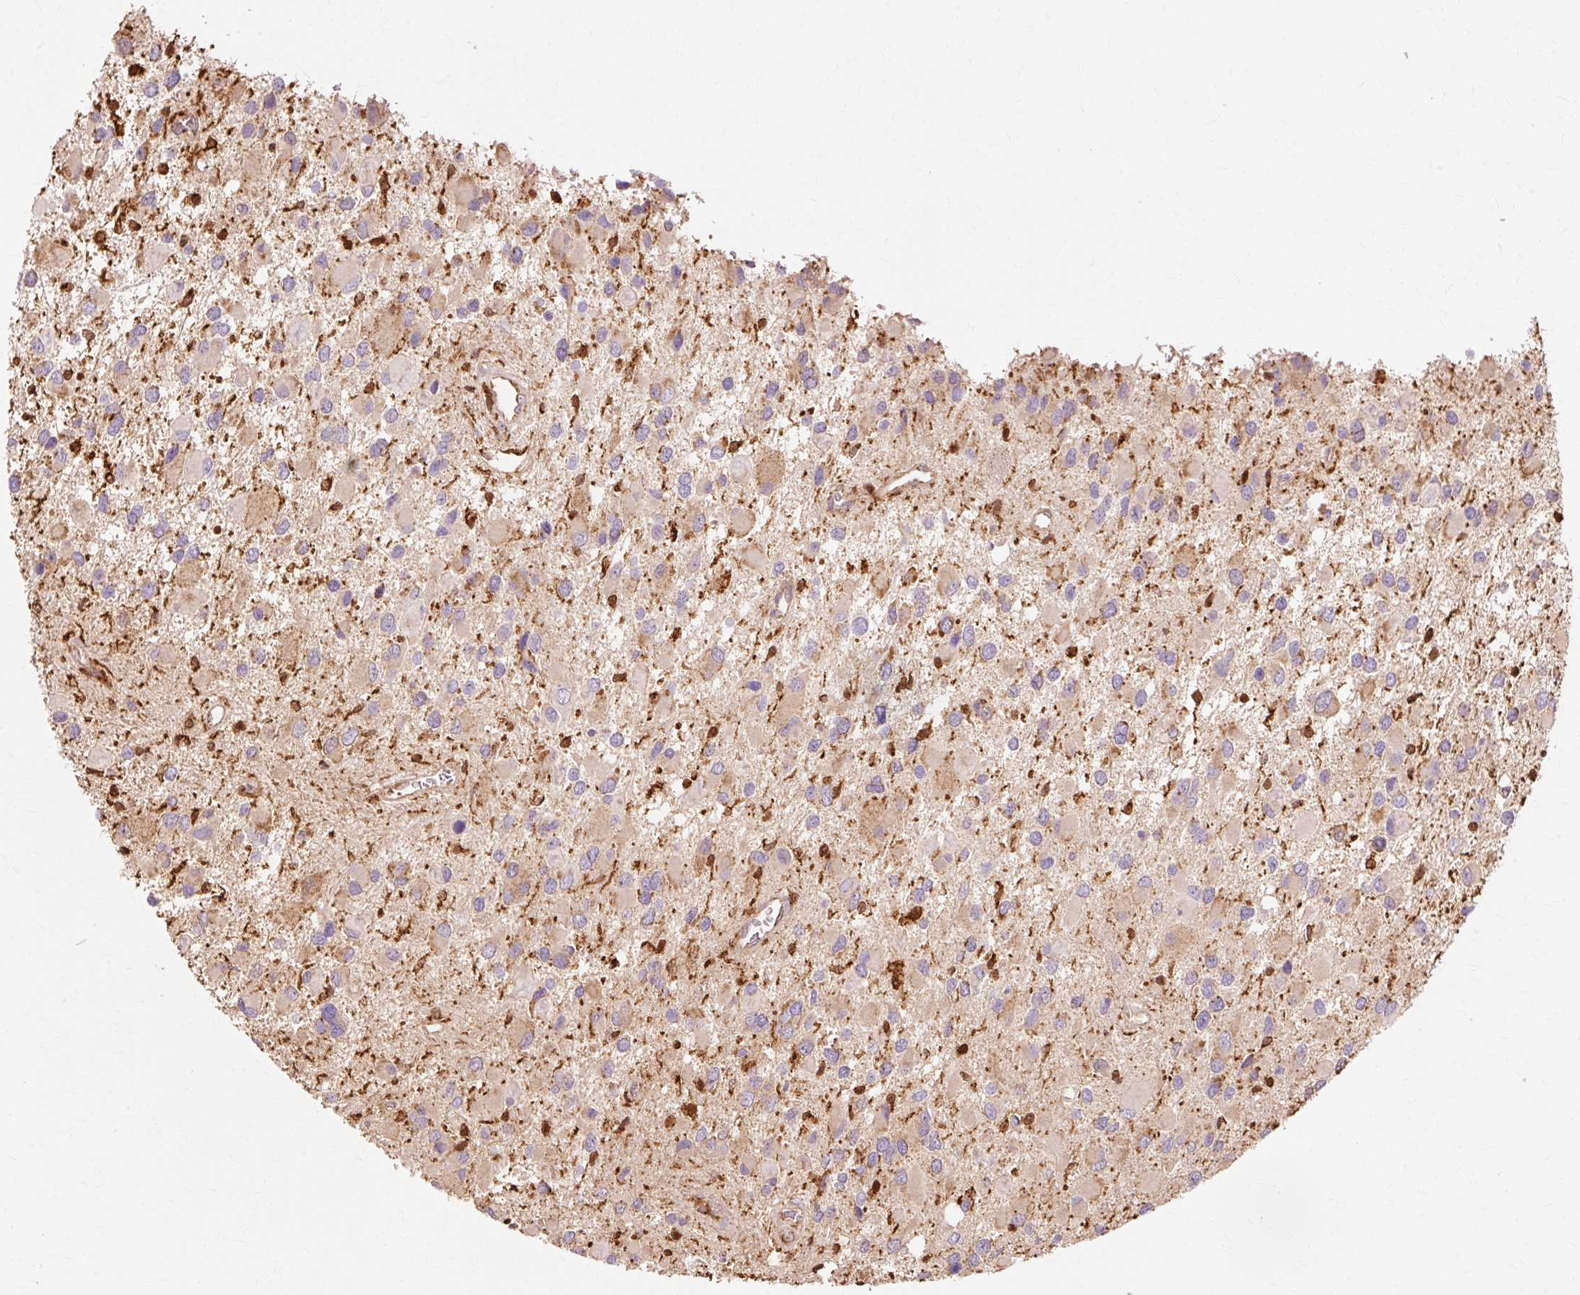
{"staining": {"intensity": "weak", "quantity": "25%-75%", "location": "cytoplasmic/membranous"}, "tissue": "glioma", "cell_type": "Tumor cells", "image_type": "cancer", "snomed": [{"axis": "morphology", "description": "Glioma, malignant, High grade"}, {"axis": "topography", "description": "Brain"}], "caption": "High-magnification brightfield microscopy of high-grade glioma (malignant) stained with DAB (3,3'-diaminobenzidine) (brown) and counterstained with hematoxylin (blue). tumor cells exhibit weak cytoplasmic/membranous staining is present in approximately25%-75% of cells. The protein of interest is stained brown, and the nuclei are stained in blue (DAB (3,3'-diaminobenzidine) IHC with brightfield microscopy, high magnification).", "gene": "GPX1", "patient": {"sex": "male", "age": 53}}